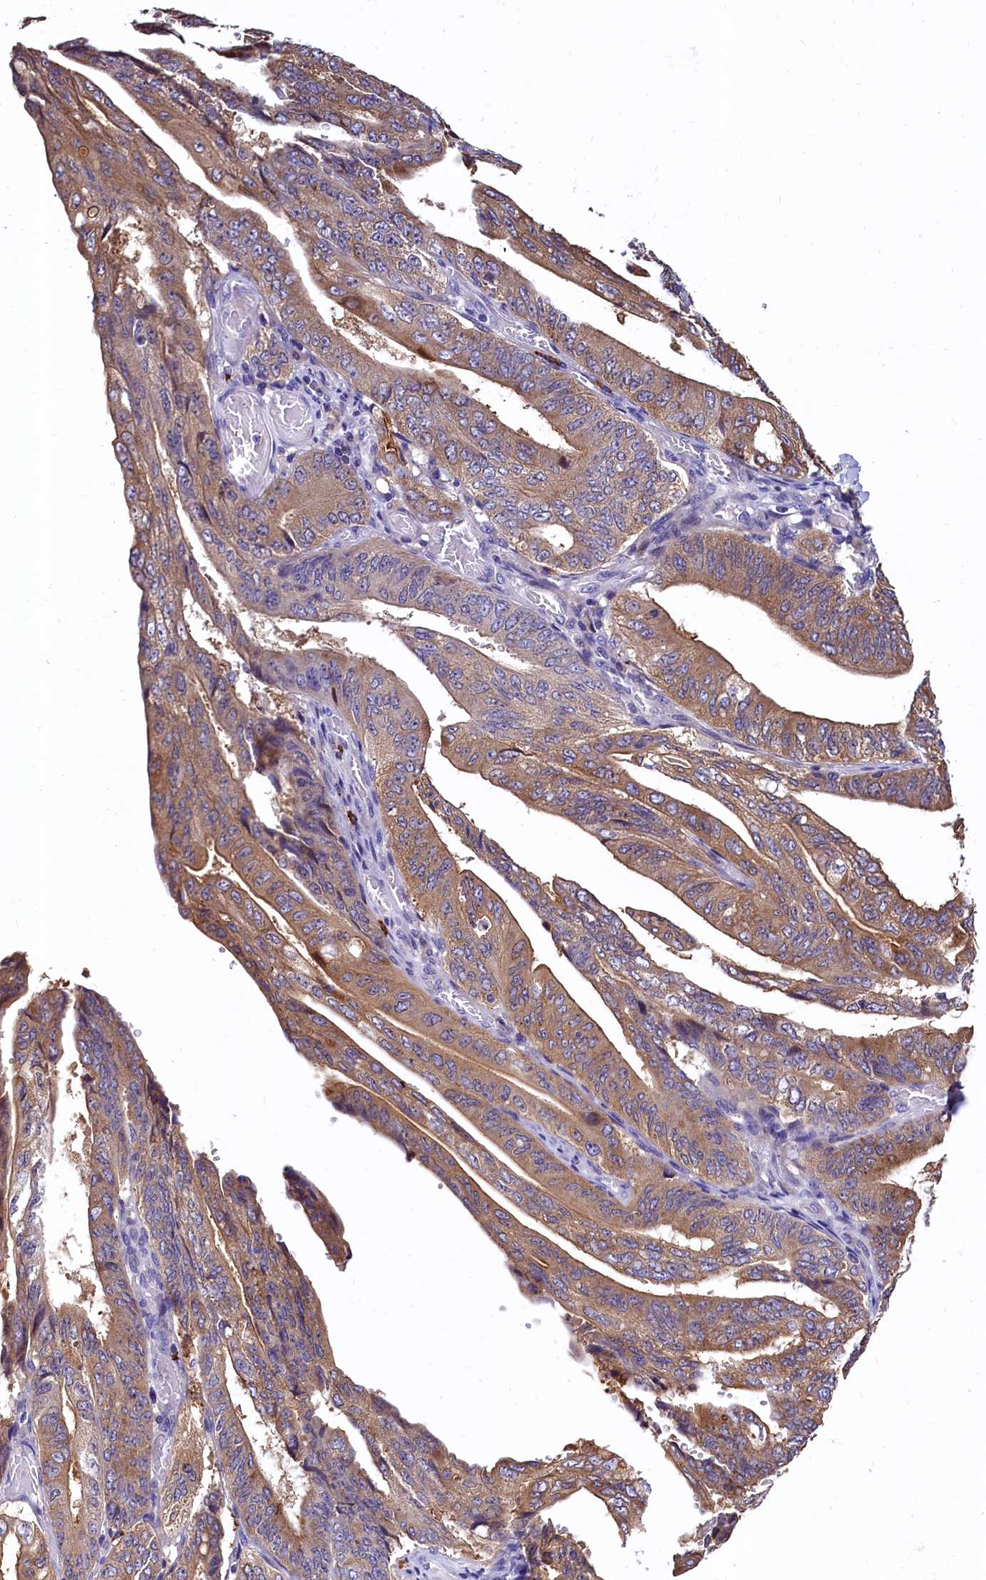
{"staining": {"intensity": "moderate", "quantity": ">75%", "location": "cytoplasmic/membranous"}, "tissue": "stomach cancer", "cell_type": "Tumor cells", "image_type": "cancer", "snomed": [{"axis": "morphology", "description": "Adenocarcinoma, NOS"}, {"axis": "topography", "description": "Stomach"}], "caption": "Stomach adenocarcinoma tissue demonstrates moderate cytoplasmic/membranous staining in approximately >75% of tumor cells The staining was performed using DAB (3,3'-diaminobenzidine), with brown indicating positive protein expression. Nuclei are stained blue with hematoxylin.", "gene": "EPS8L2", "patient": {"sex": "female", "age": 73}}